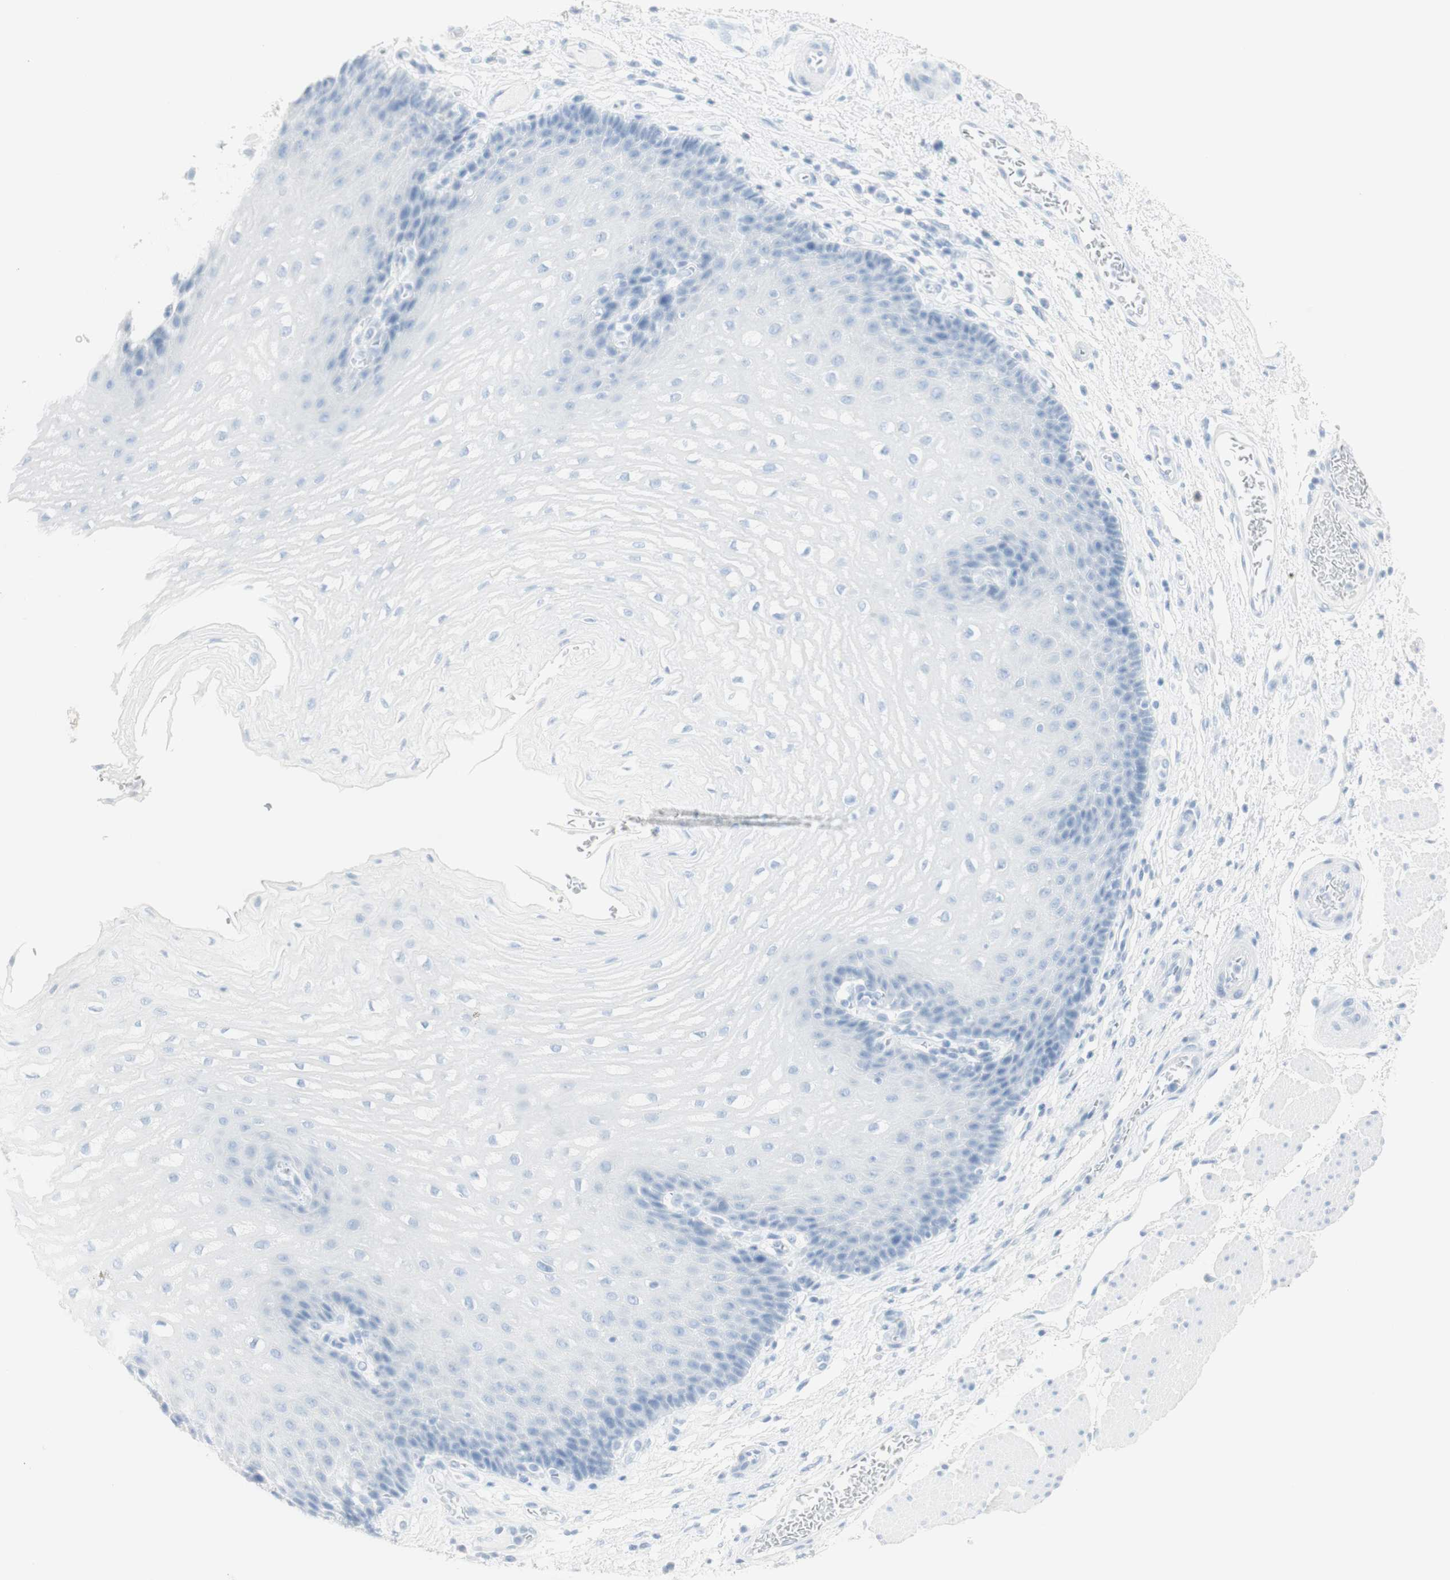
{"staining": {"intensity": "negative", "quantity": "none", "location": "none"}, "tissue": "esophagus", "cell_type": "Squamous epithelial cells", "image_type": "normal", "snomed": [{"axis": "morphology", "description": "Normal tissue, NOS"}, {"axis": "topography", "description": "Esophagus"}], "caption": "Immunohistochemical staining of unremarkable esophagus shows no significant positivity in squamous epithelial cells. The staining was performed using DAB (3,3'-diaminobenzidine) to visualize the protein expression in brown, while the nuclei were stained in blue with hematoxylin (Magnification: 20x).", "gene": "NAPSA", "patient": {"sex": "male", "age": 54}}